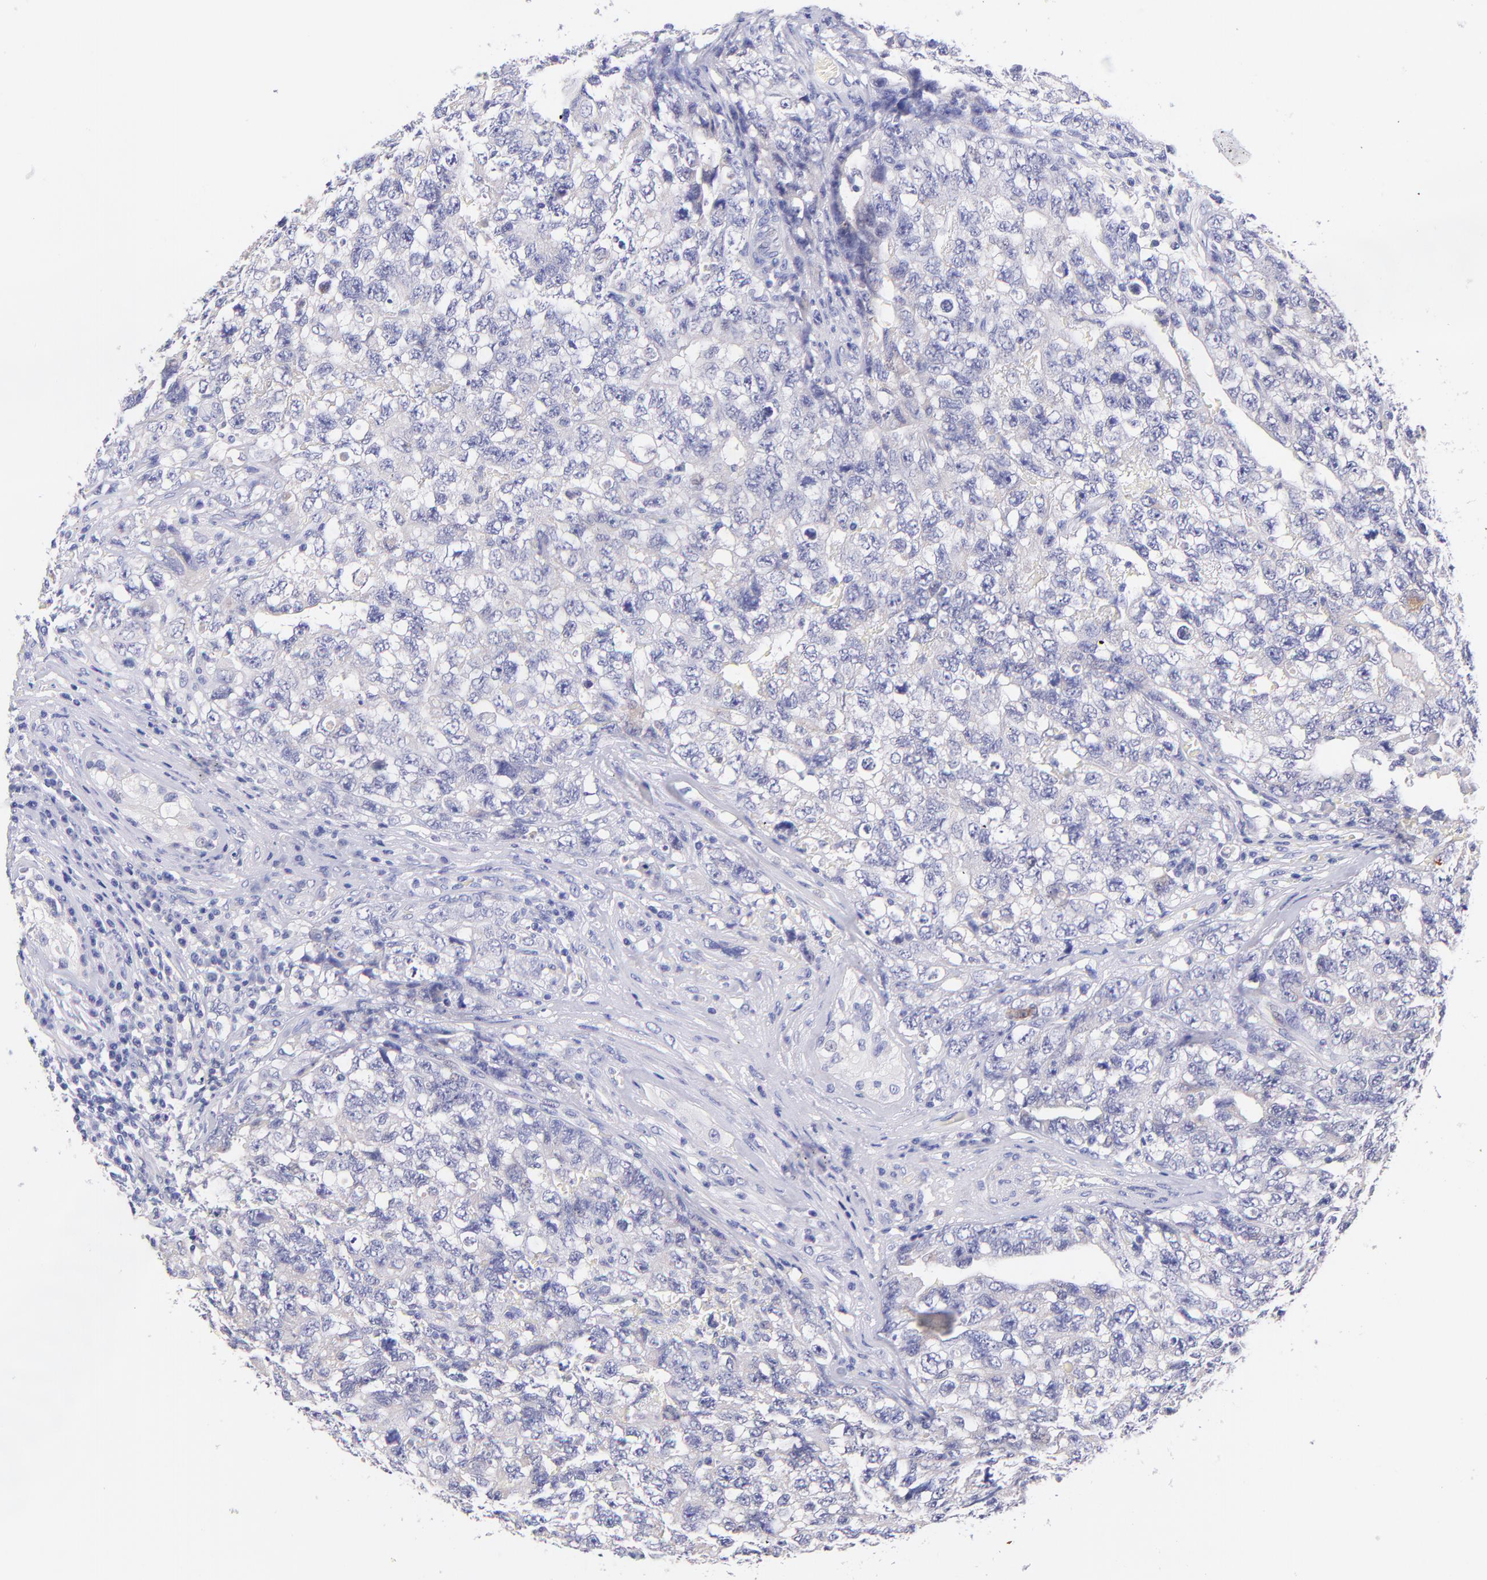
{"staining": {"intensity": "negative", "quantity": "none", "location": "none"}, "tissue": "testis cancer", "cell_type": "Tumor cells", "image_type": "cancer", "snomed": [{"axis": "morphology", "description": "Carcinoma, Embryonal, NOS"}, {"axis": "topography", "description": "Testis"}], "caption": "High magnification brightfield microscopy of testis cancer stained with DAB (brown) and counterstained with hematoxylin (blue): tumor cells show no significant positivity.", "gene": "RAB3B", "patient": {"sex": "male", "age": 31}}